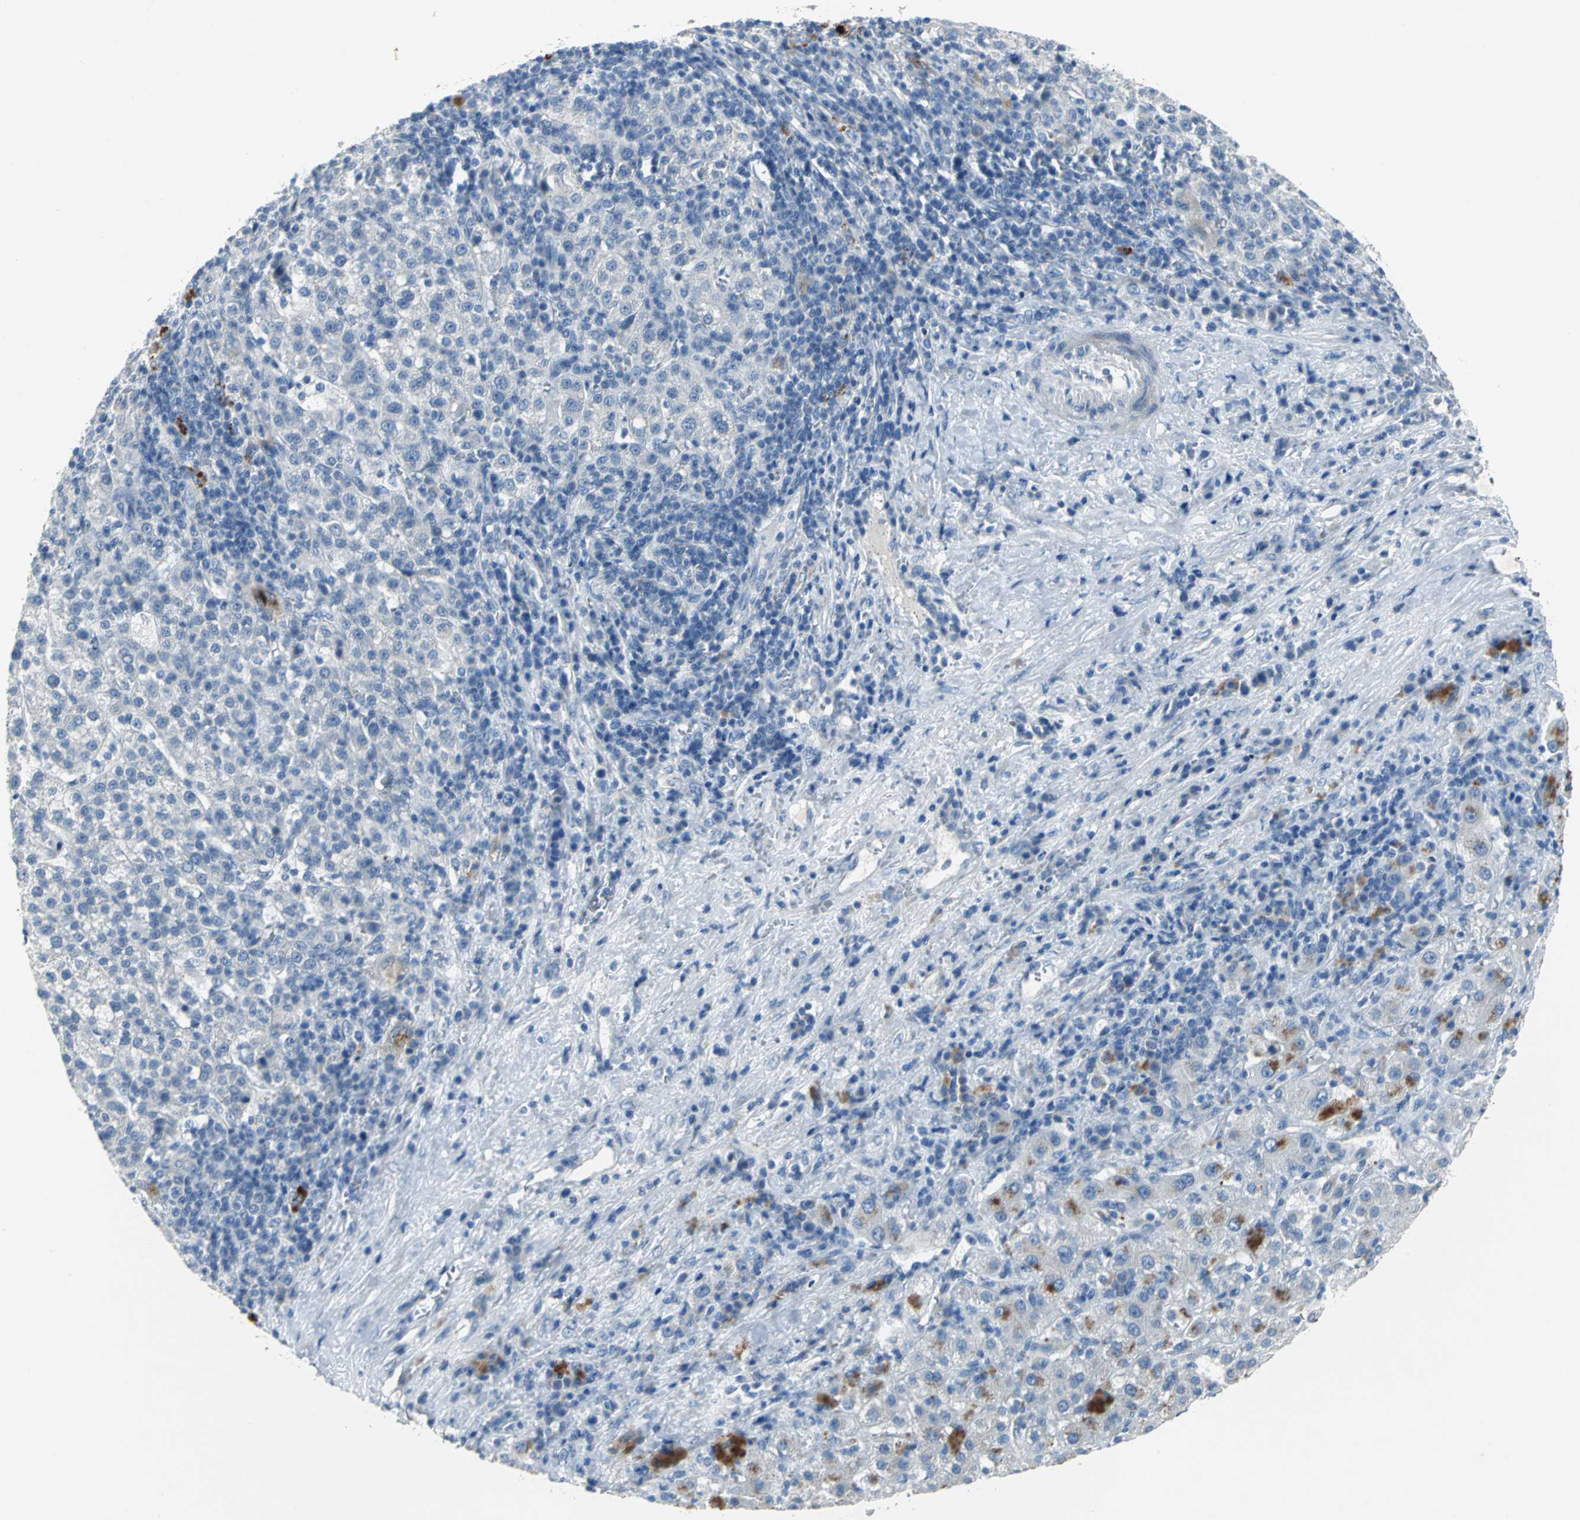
{"staining": {"intensity": "negative", "quantity": "none", "location": "none"}, "tissue": "liver cancer", "cell_type": "Tumor cells", "image_type": "cancer", "snomed": [{"axis": "morphology", "description": "Carcinoma, Hepatocellular, NOS"}, {"axis": "topography", "description": "Liver"}], "caption": "Immunohistochemical staining of human liver cancer shows no significant staining in tumor cells.", "gene": "PTGDS", "patient": {"sex": "female", "age": 58}}